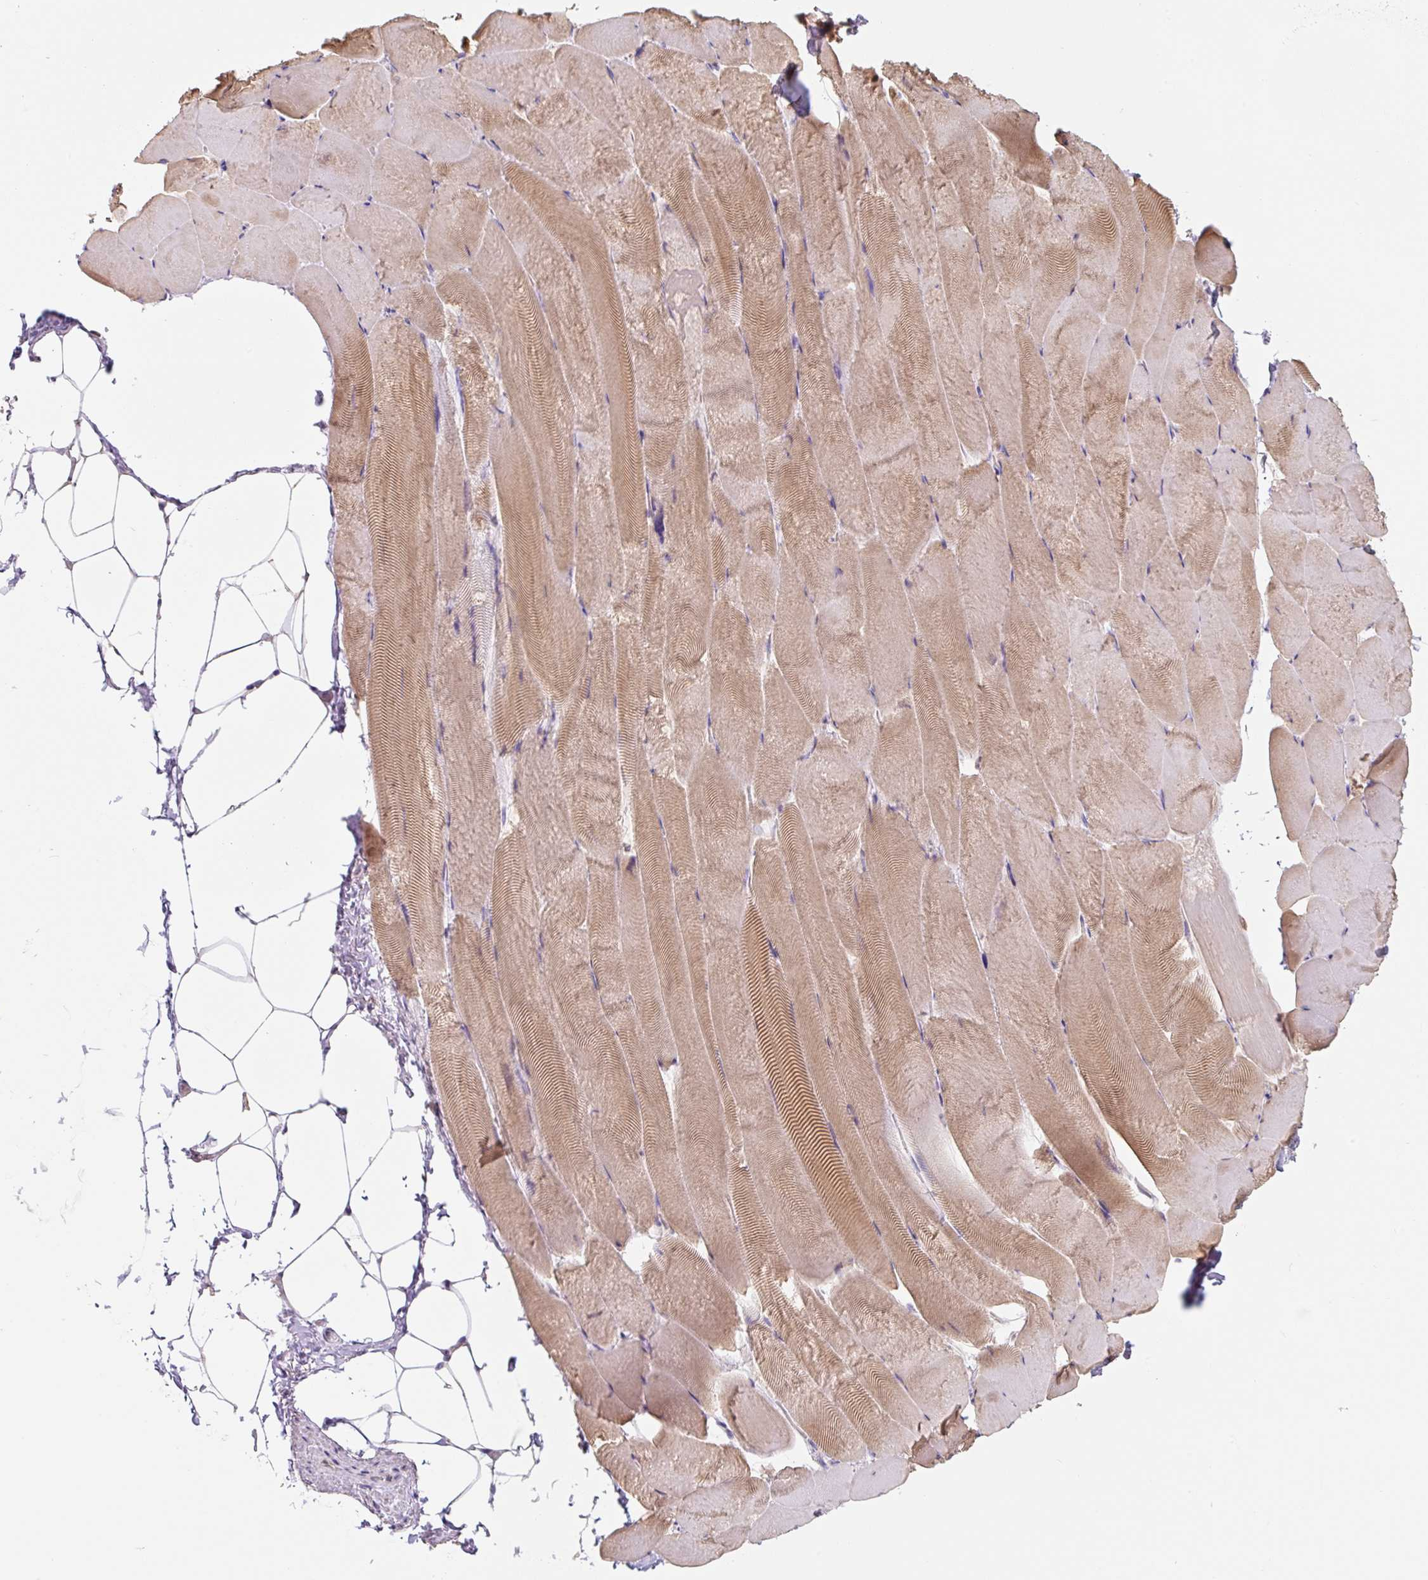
{"staining": {"intensity": "moderate", "quantity": "25%-75%", "location": "cytoplasmic/membranous"}, "tissue": "skeletal muscle", "cell_type": "Myocytes", "image_type": "normal", "snomed": [{"axis": "morphology", "description": "Normal tissue, NOS"}, {"axis": "topography", "description": "Skeletal muscle"}], "caption": "Moderate cytoplasmic/membranous protein positivity is present in approximately 25%-75% of myocytes in skeletal muscle.", "gene": "ASRGL1", "patient": {"sex": "female", "age": 64}}